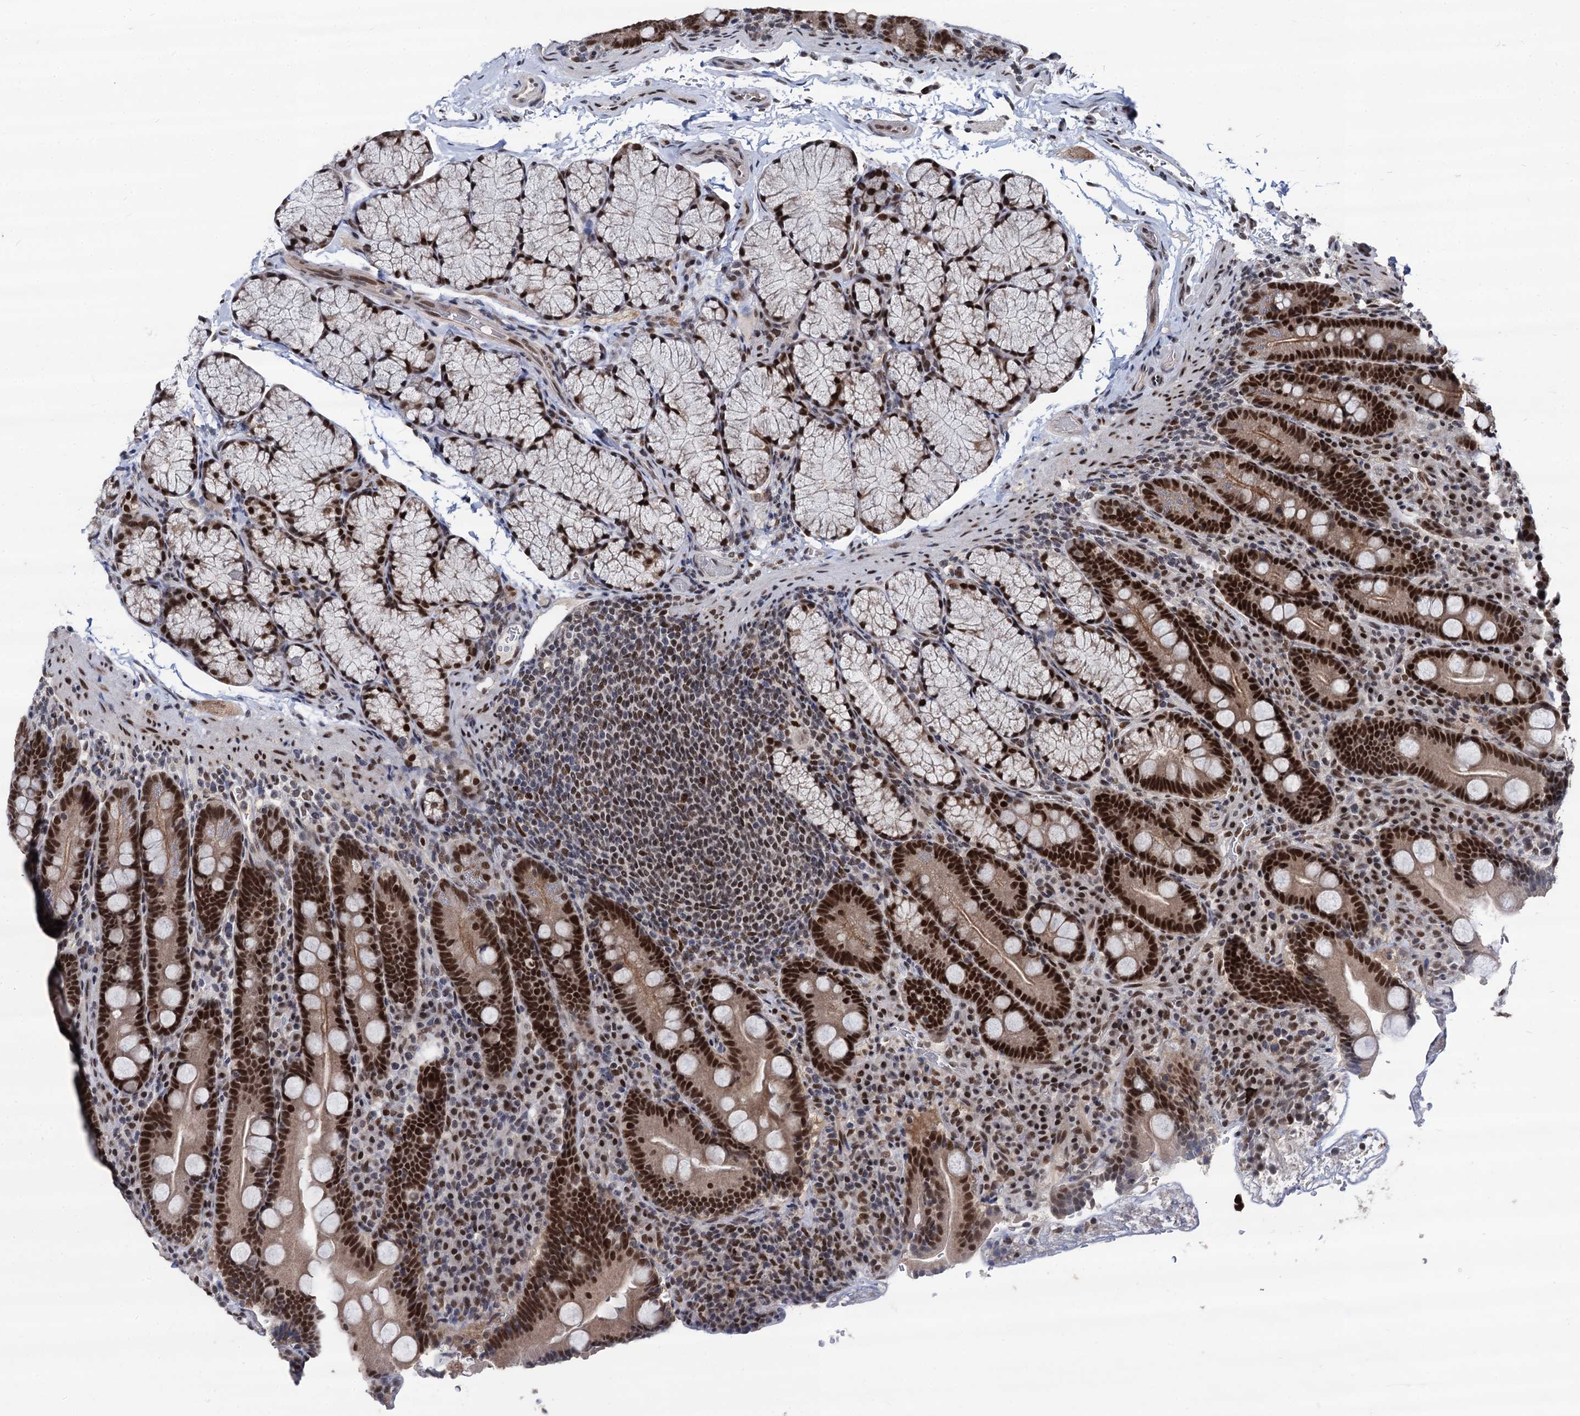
{"staining": {"intensity": "strong", "quantity": ">75%", "location": "nuclear"}, "tissue": "duodenum", "cell_type": "Glandular cells", "image_type": "normal", "snomed": [{"axis": "morphology", "description": "Normal tissue, NOS"}, {"axis": "topography", "description": "Duodenum"}], "caption": "Immunohistochemistry image of benign duodenum: duodenum stained using IHC reveals high levels of strong protein expression localized specifically in the nuclear of glandular cells, appearing as a nuclear brown color.", "gene": "GALNT11", "patient": {"sex": "male", "age": 35}}